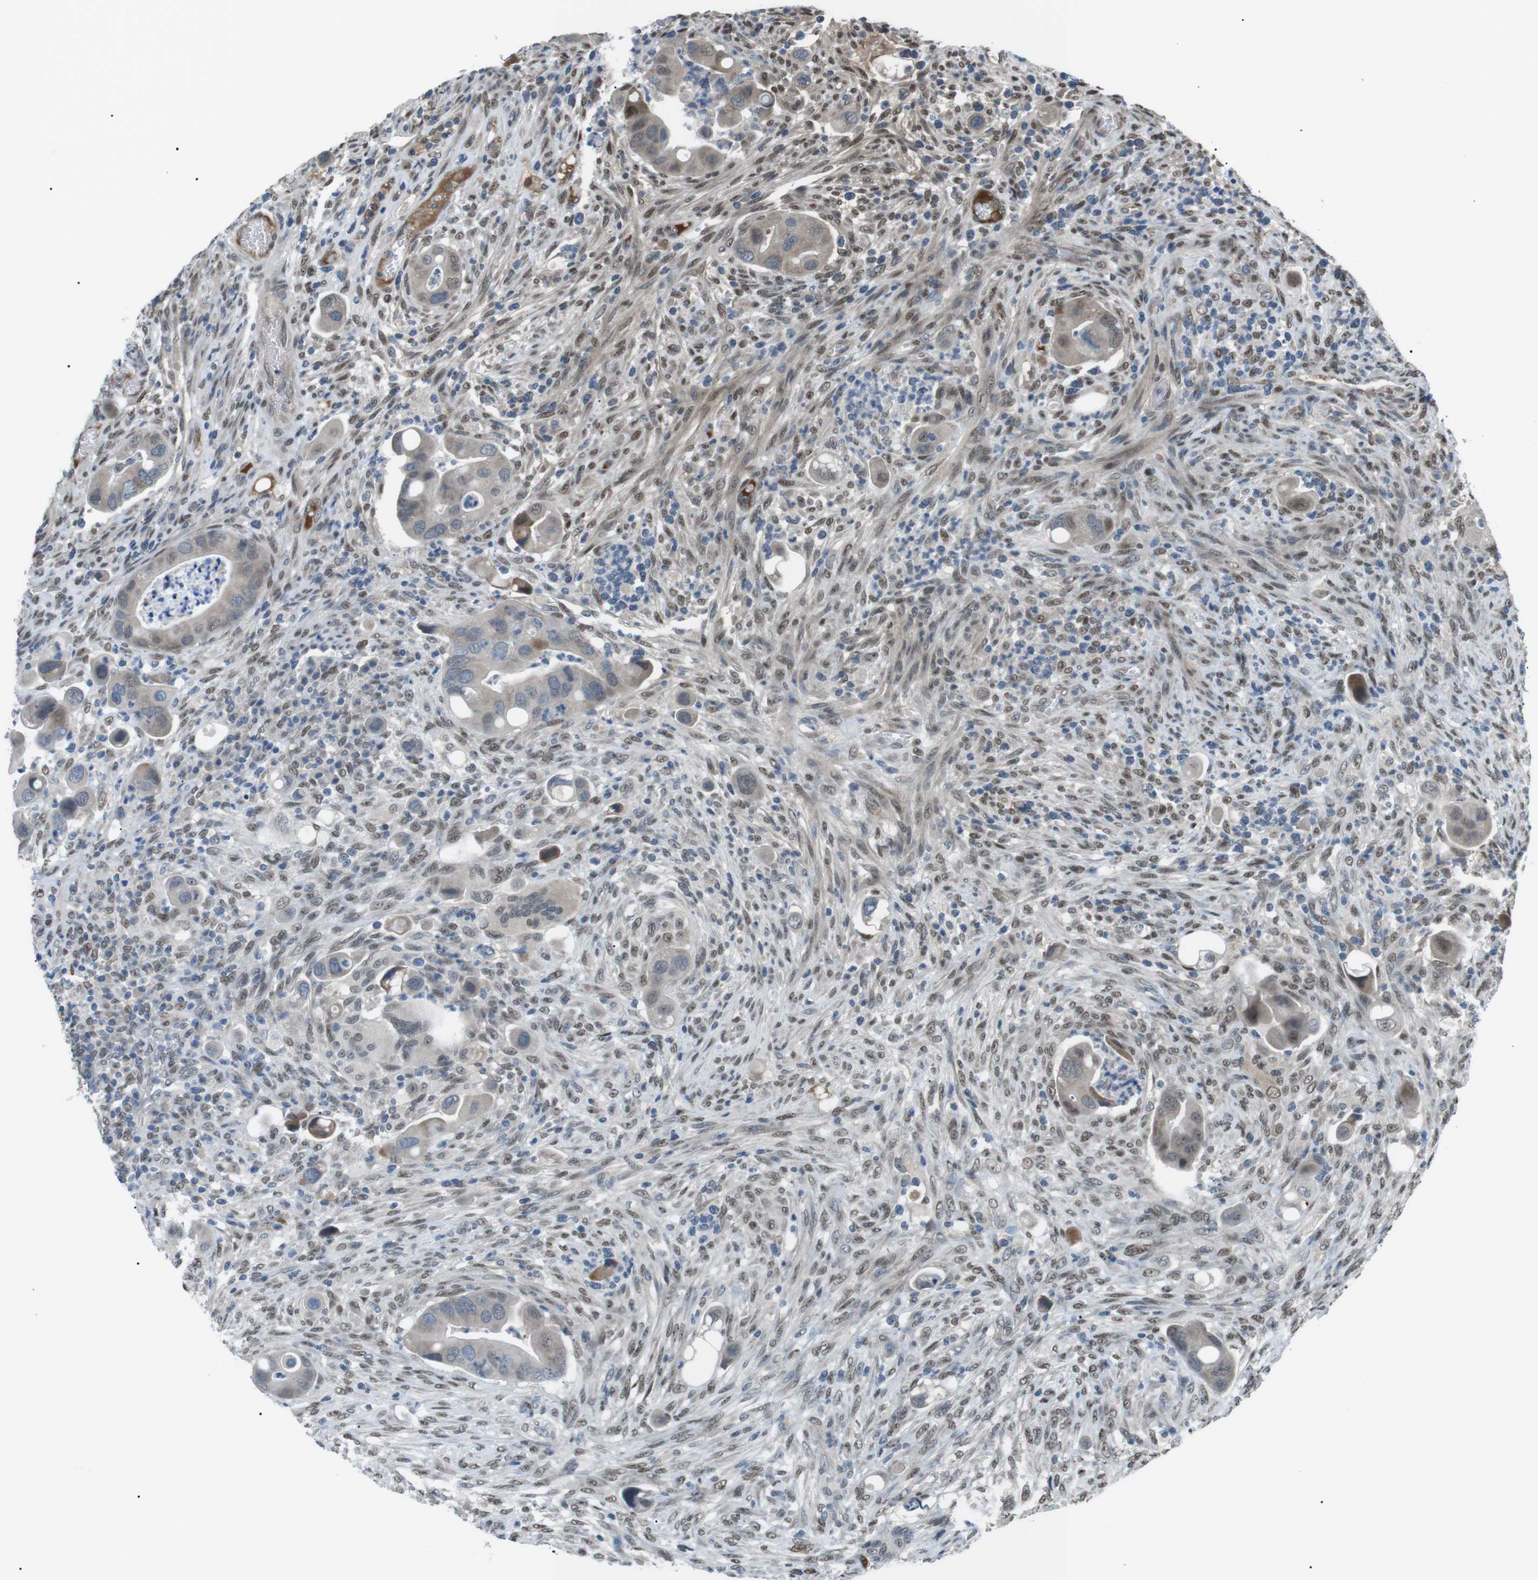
{"staining": {"intensity": "weak", "quantity": ">75%", "location": "cytoplasmic/membranous,nuclear"}, "tissue": "colorectal cancer", "cell_type": "Tumor cells", "image_type": "cancer", "snomed": [{"axis": "morphology", "description": "Adenocarcinoma, NOS"}, {"axis": "topography", "description": "Rectum"}], "caption": "Colorectal adenocarcinoma tissue demonstrates weak cytoplasmic/membranous and nuclear positivity in about >75% of tumor cells Immunohistochemistry (ihc) stains the protein of interest in brown and the nuclei are stained blue.", "gene": "SRPK2", "patient": {"sex": "female", "age": 57}}